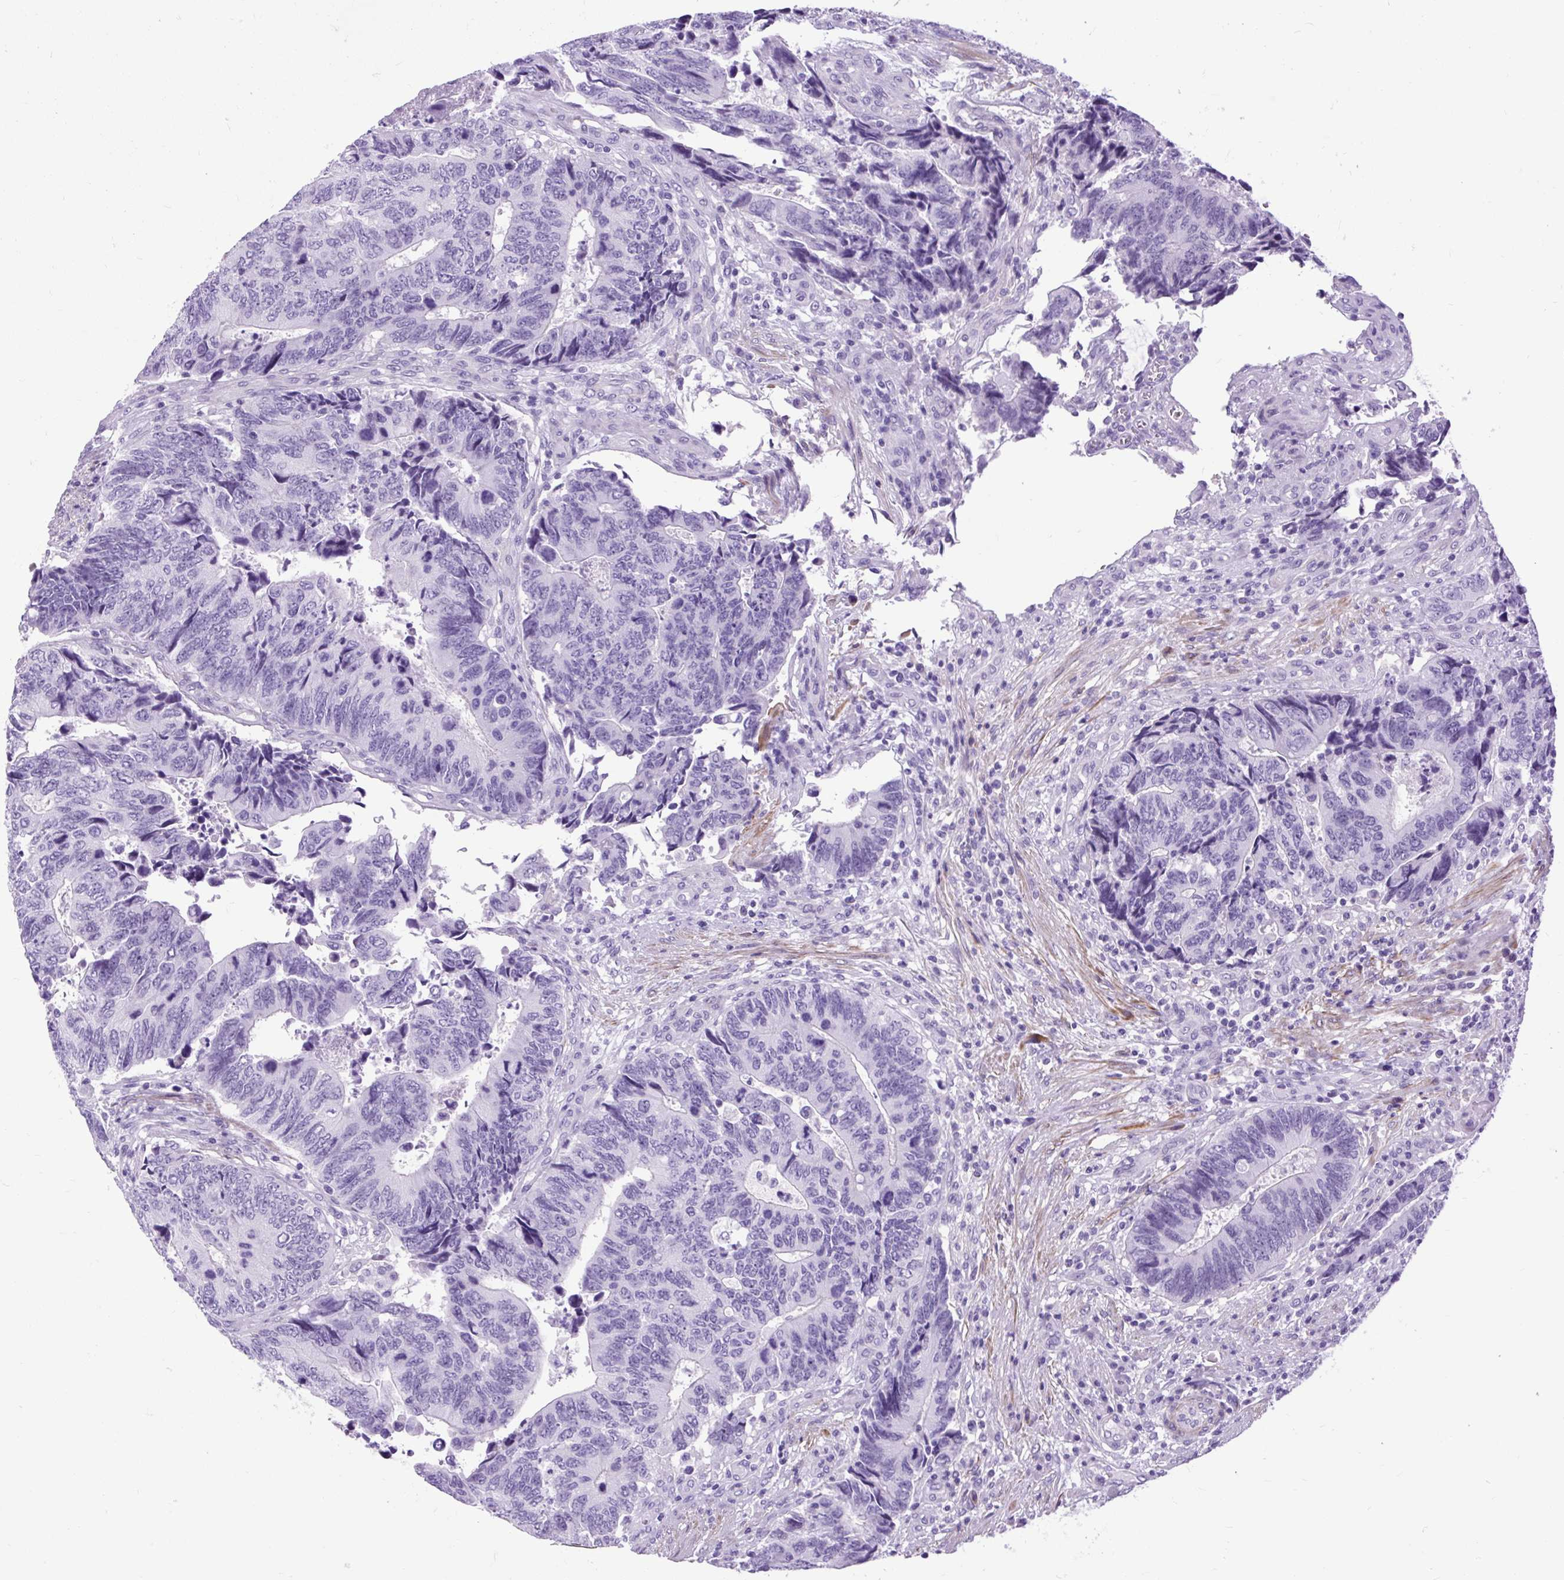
{"staining": {"intensity": "negative", "quantity": "none", "location": "none"}, "tissue": "colorectal cancer", "cell_type": "Tumor cells", "image_type": "cancer", "snomed": [{"axis": "morphology", "description": "Adenocarcinoma, NOS"}, {"axis": "topography", "description": "Colon"}], "caption": "Colorectal cancer (adenocarcinoma) was stained to show a protein in brown. There is no significant expression in tumor cells.", "gene": "DPP6", "patient": {"sex": "male", "age": 87}}